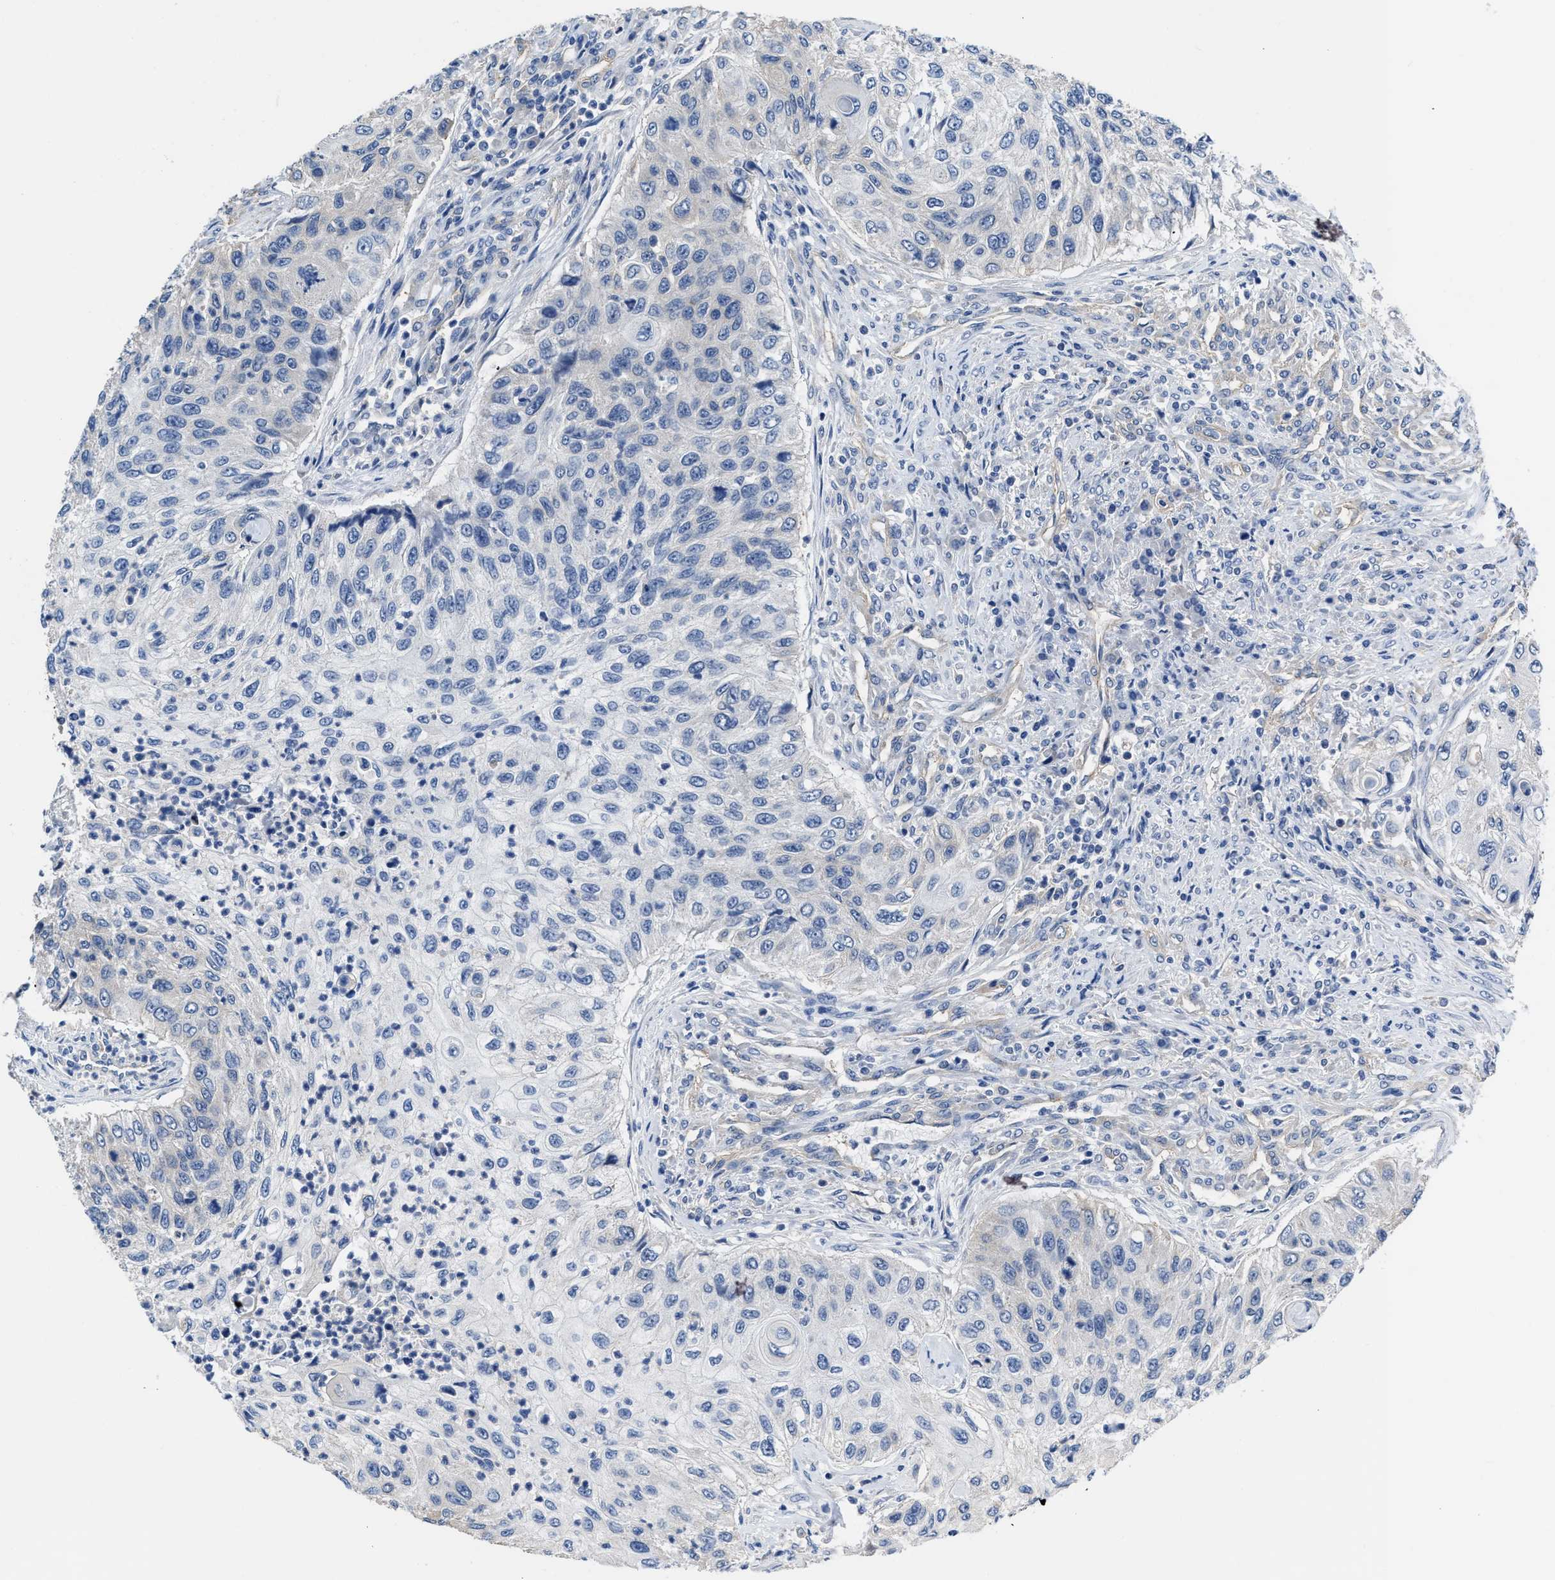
{"staining": {"intensity": "negative", "quantity": "none", "location": "none"}, "tissue": "urothelial cancer", "cell_type": "Tumor cells", "image_type": "cancer", "snomed": [{"axis": "morphology", "description": "Urothelial carcinoma, High grade"}, {"axis": "topography", "description": "Urinary bladder"}], "caption": "The immunohistochemistry micrograph has no significant staining in tumor cells of urothelial cancer tissue. (DAB immunohistochemistry, high magnification).", "gene": "C22orf42", "patient": {"sex": "female", "age": 60}}